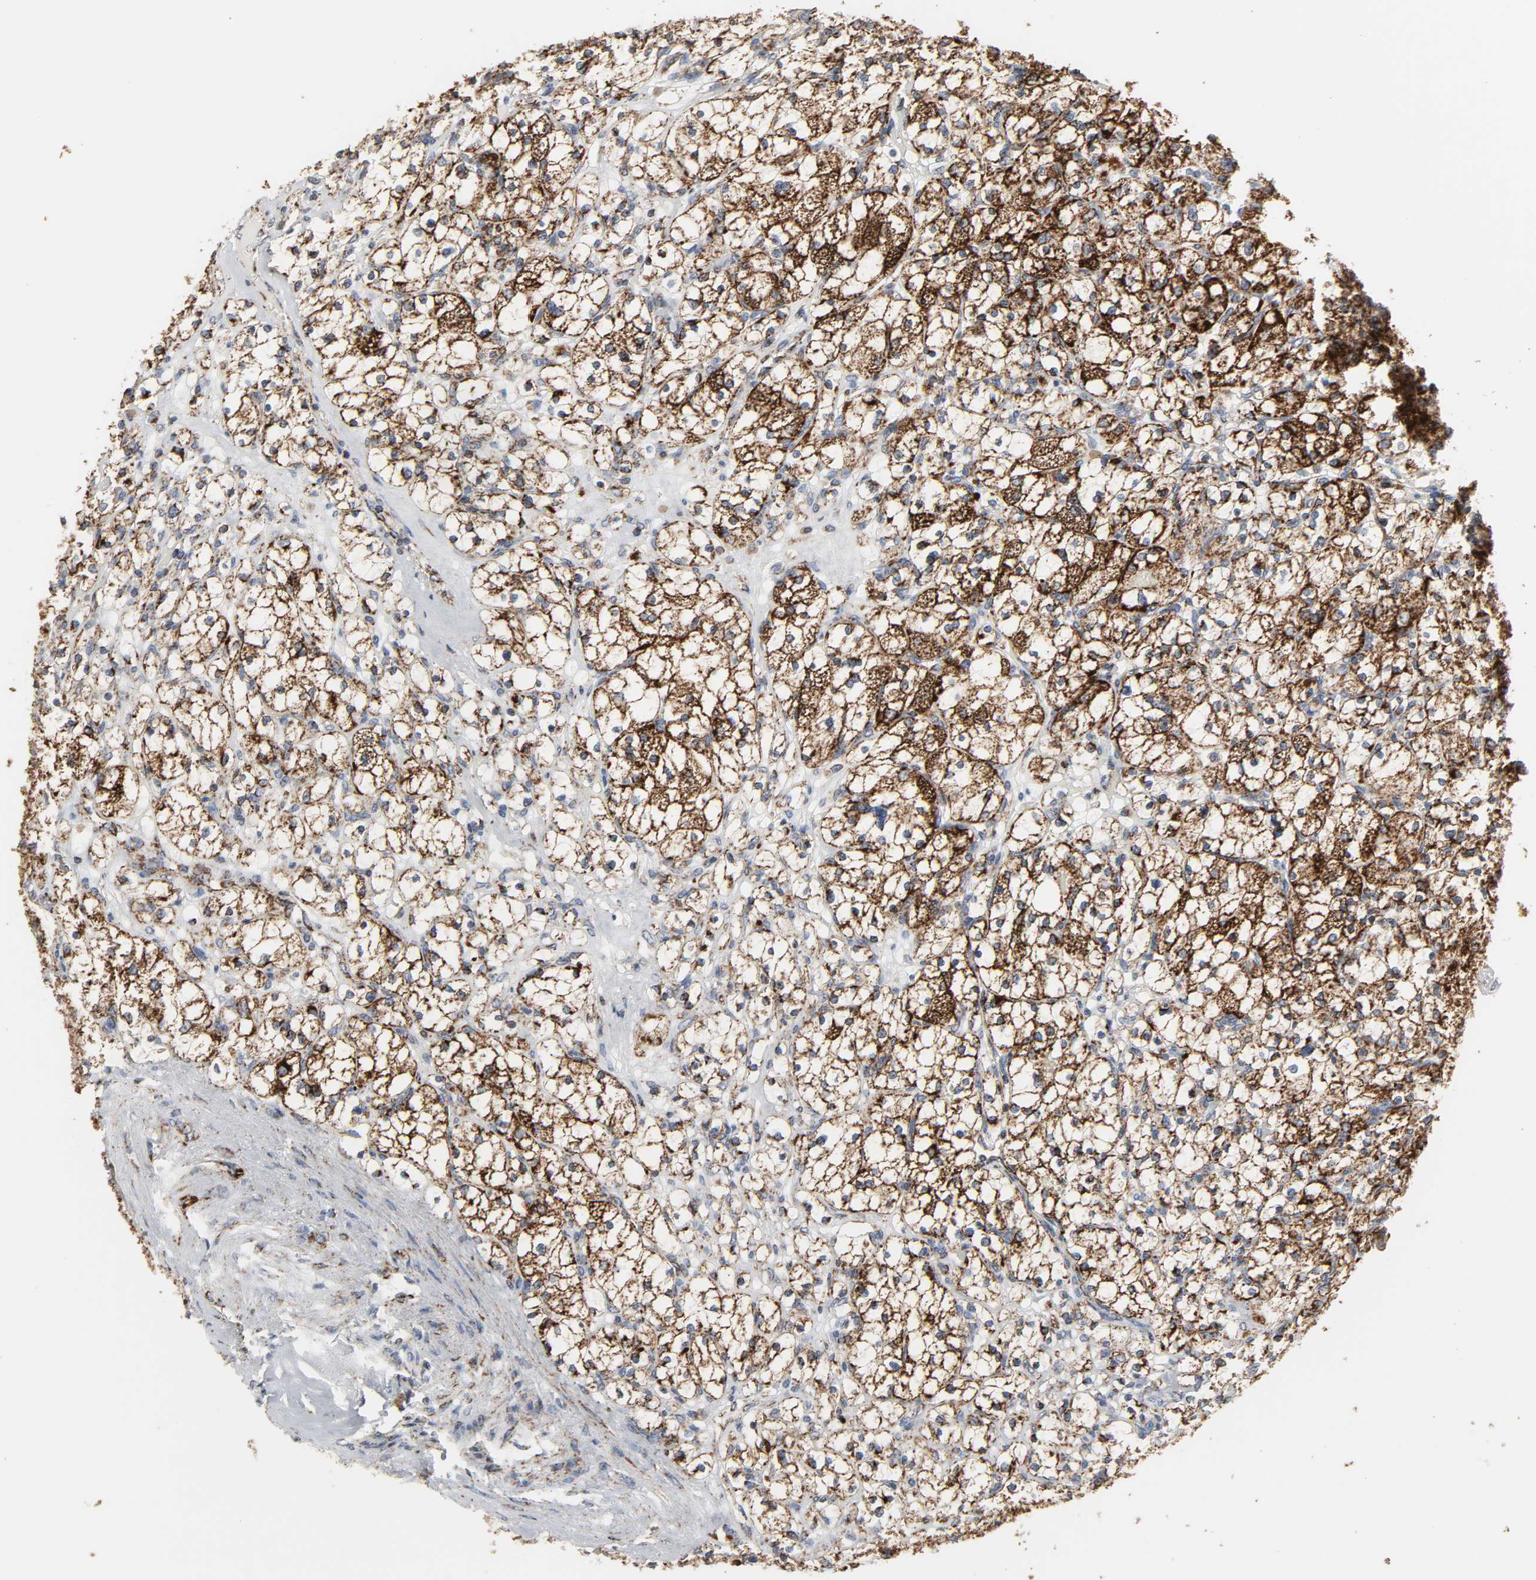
{"staining": {"intensity": "strong", "quantity": ">75%", "location": "cytoplasmic/membranous"}, "tissue": "renal cancer", "cell_type": "Tumor cells", "image_type": "cancer", "snomed": [{"axis": "morphology", "description": "Adenocarcinoma, NOS"}, {"axis": "topography", "description": "Kidney"}], "caption": "About >75% of tumor cells in renal adenocarcinoma show strong cytoplasmic/membranous protein positivity as visualized by brown immunohistochemical staining.", "gene": "ACAT1", "patient": {"sex": "female", "age": 83}}